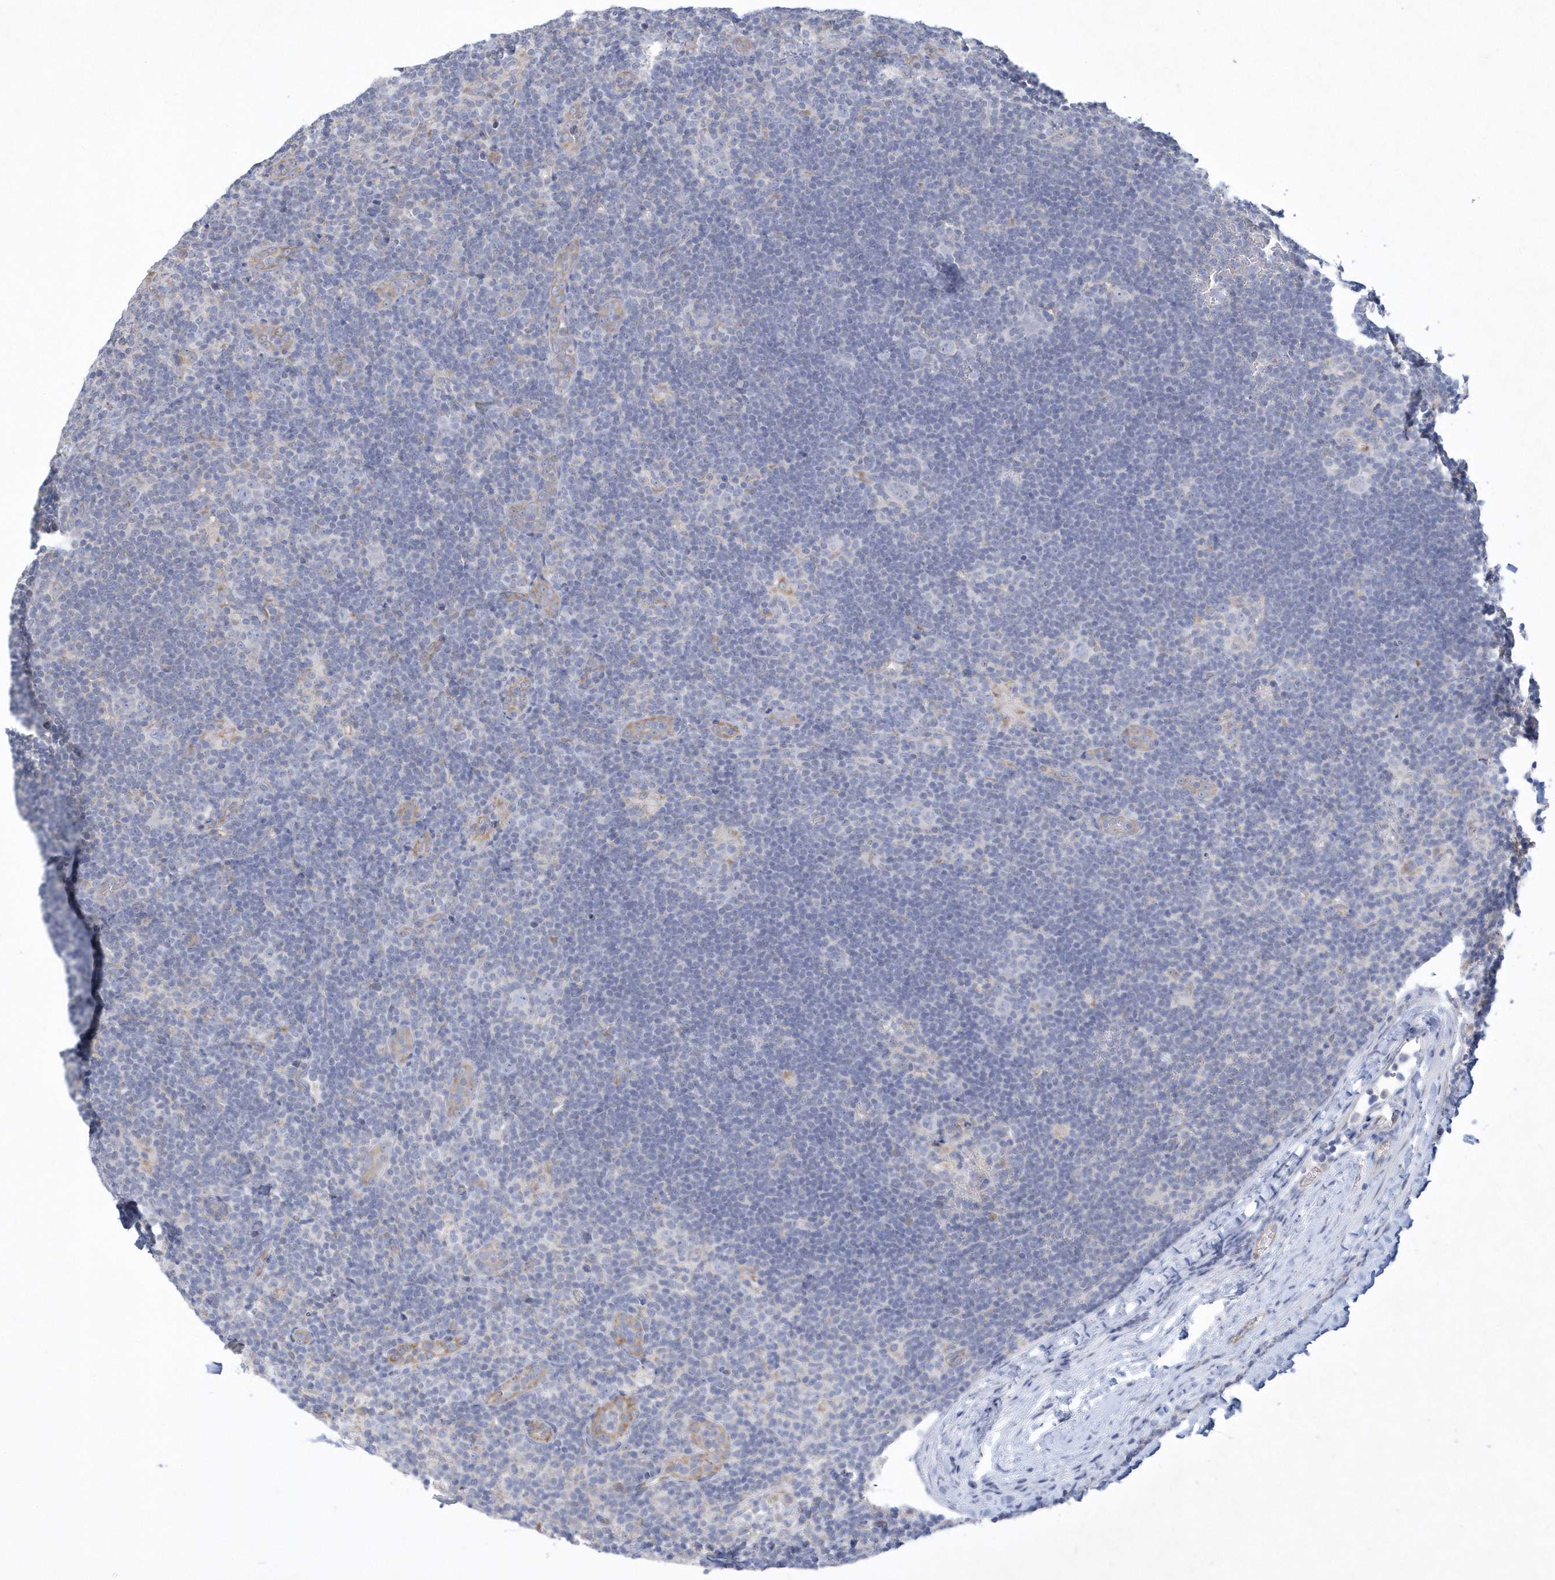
{"staining": {"intensity": "negative", "quantity": "none", "location": "none"}, "tissue": "lymphoma", "cell_type": "Tumor cells", "image_type": "cancer", "snomed": [{"axis": "morphology", "description": "Hodgkin's disease, NOS"}, {"axis": "topography", "description": "Lymph node"}], "caption": "The image exhibits no staining of tumor cells in lymphoma.", "gene": "DGAT1", "patient": {"sex": "female", "age": 57}}